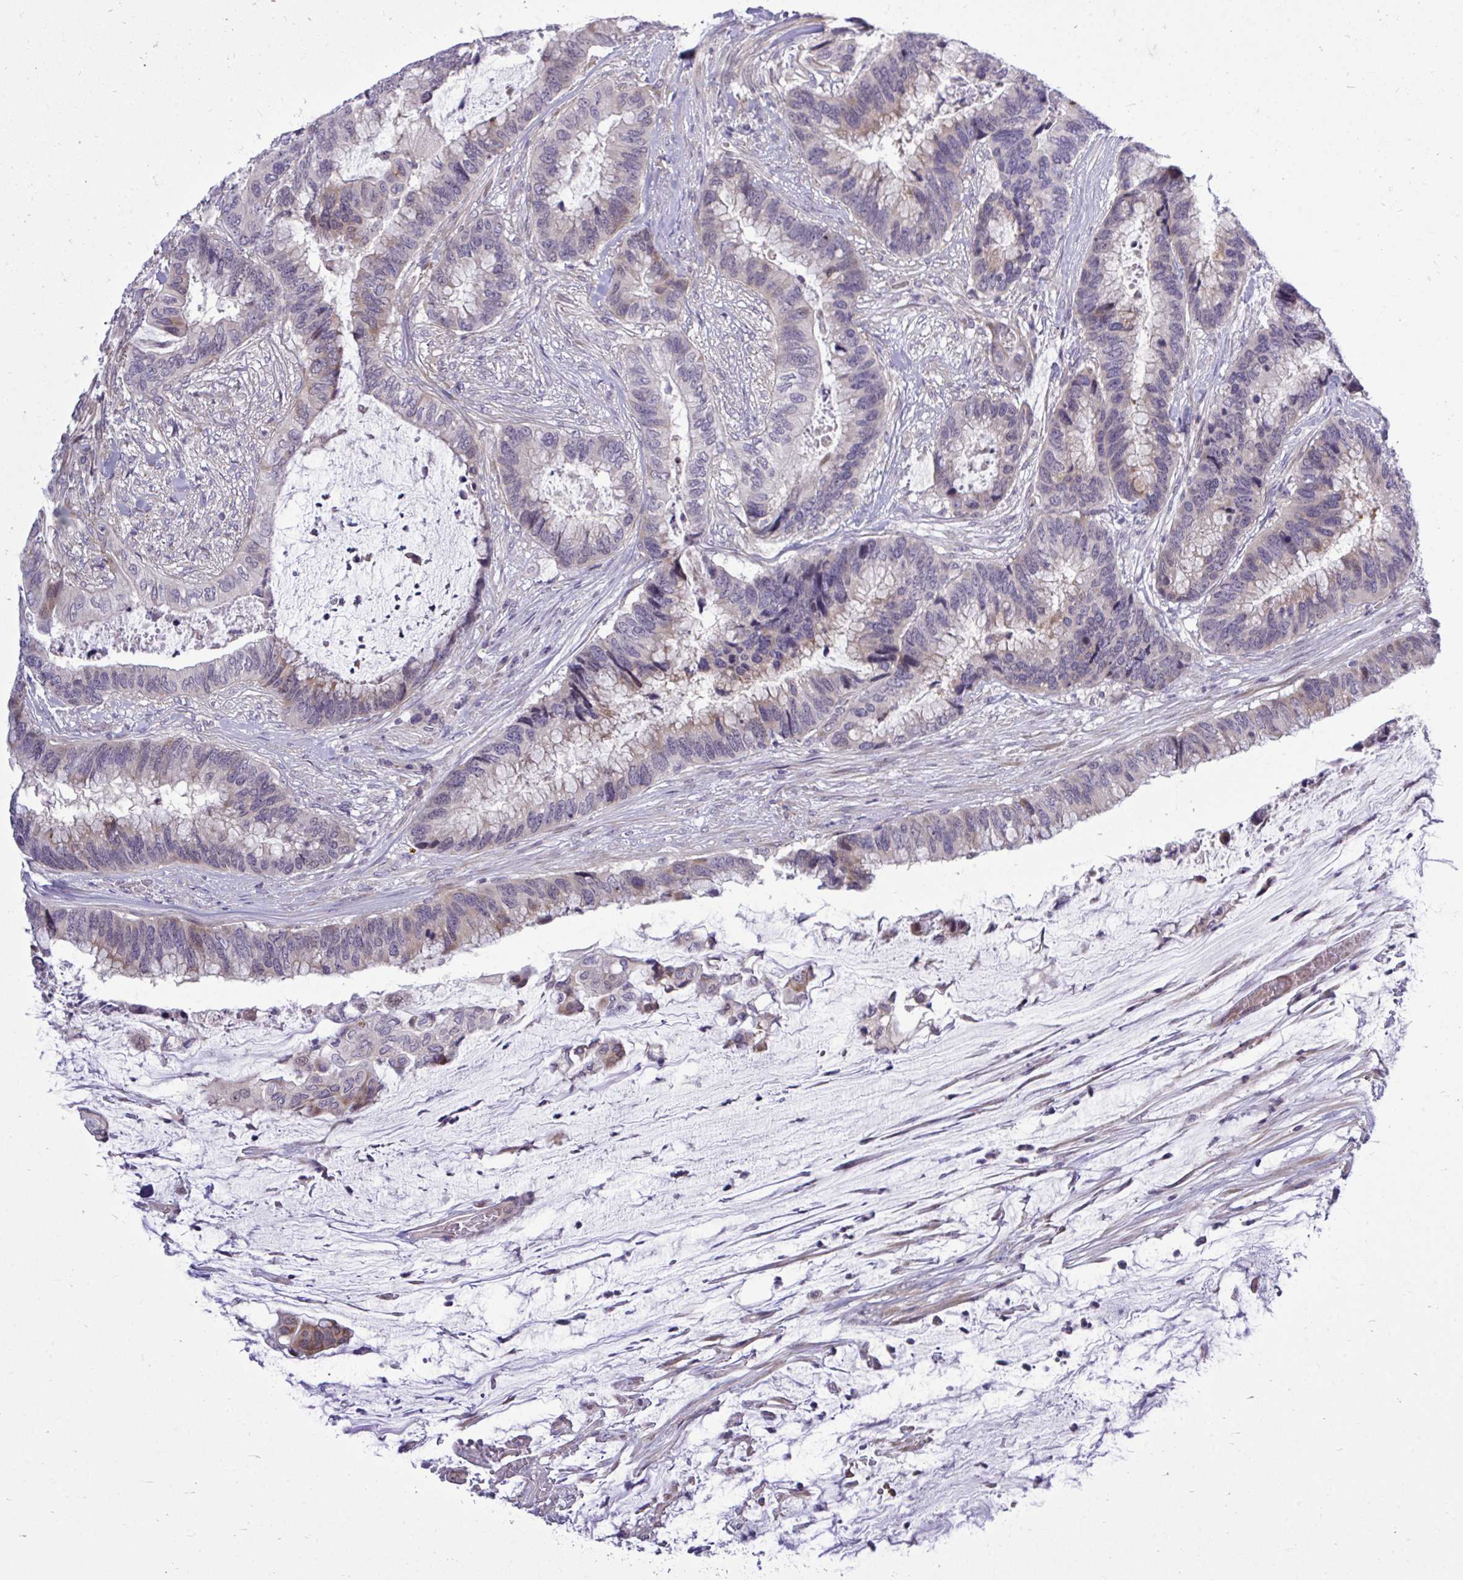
{"staining": {"intensity": "moderate", "quantity": "<25%", "location": "cytoplasmic/membranous,nuclear"}, "tissue": "colorectal cancer", "cell_type": "Tumor cells", "image_type": "cancer", "snomed": [{"axis": "morphology", "description": "Adenocarcinoma, NOS"}, {"axis": "topography", "description": "Rectum"}], "caption": "There is low levels of moderate cytoplasmic/membranous and nuclear positivity in tumor cells of colorectal cancer, as demonstrated by immunohistochemical staining (brown color).", "gene": "HMBOX1", "patient": {"sex": "female", "age": 59}}